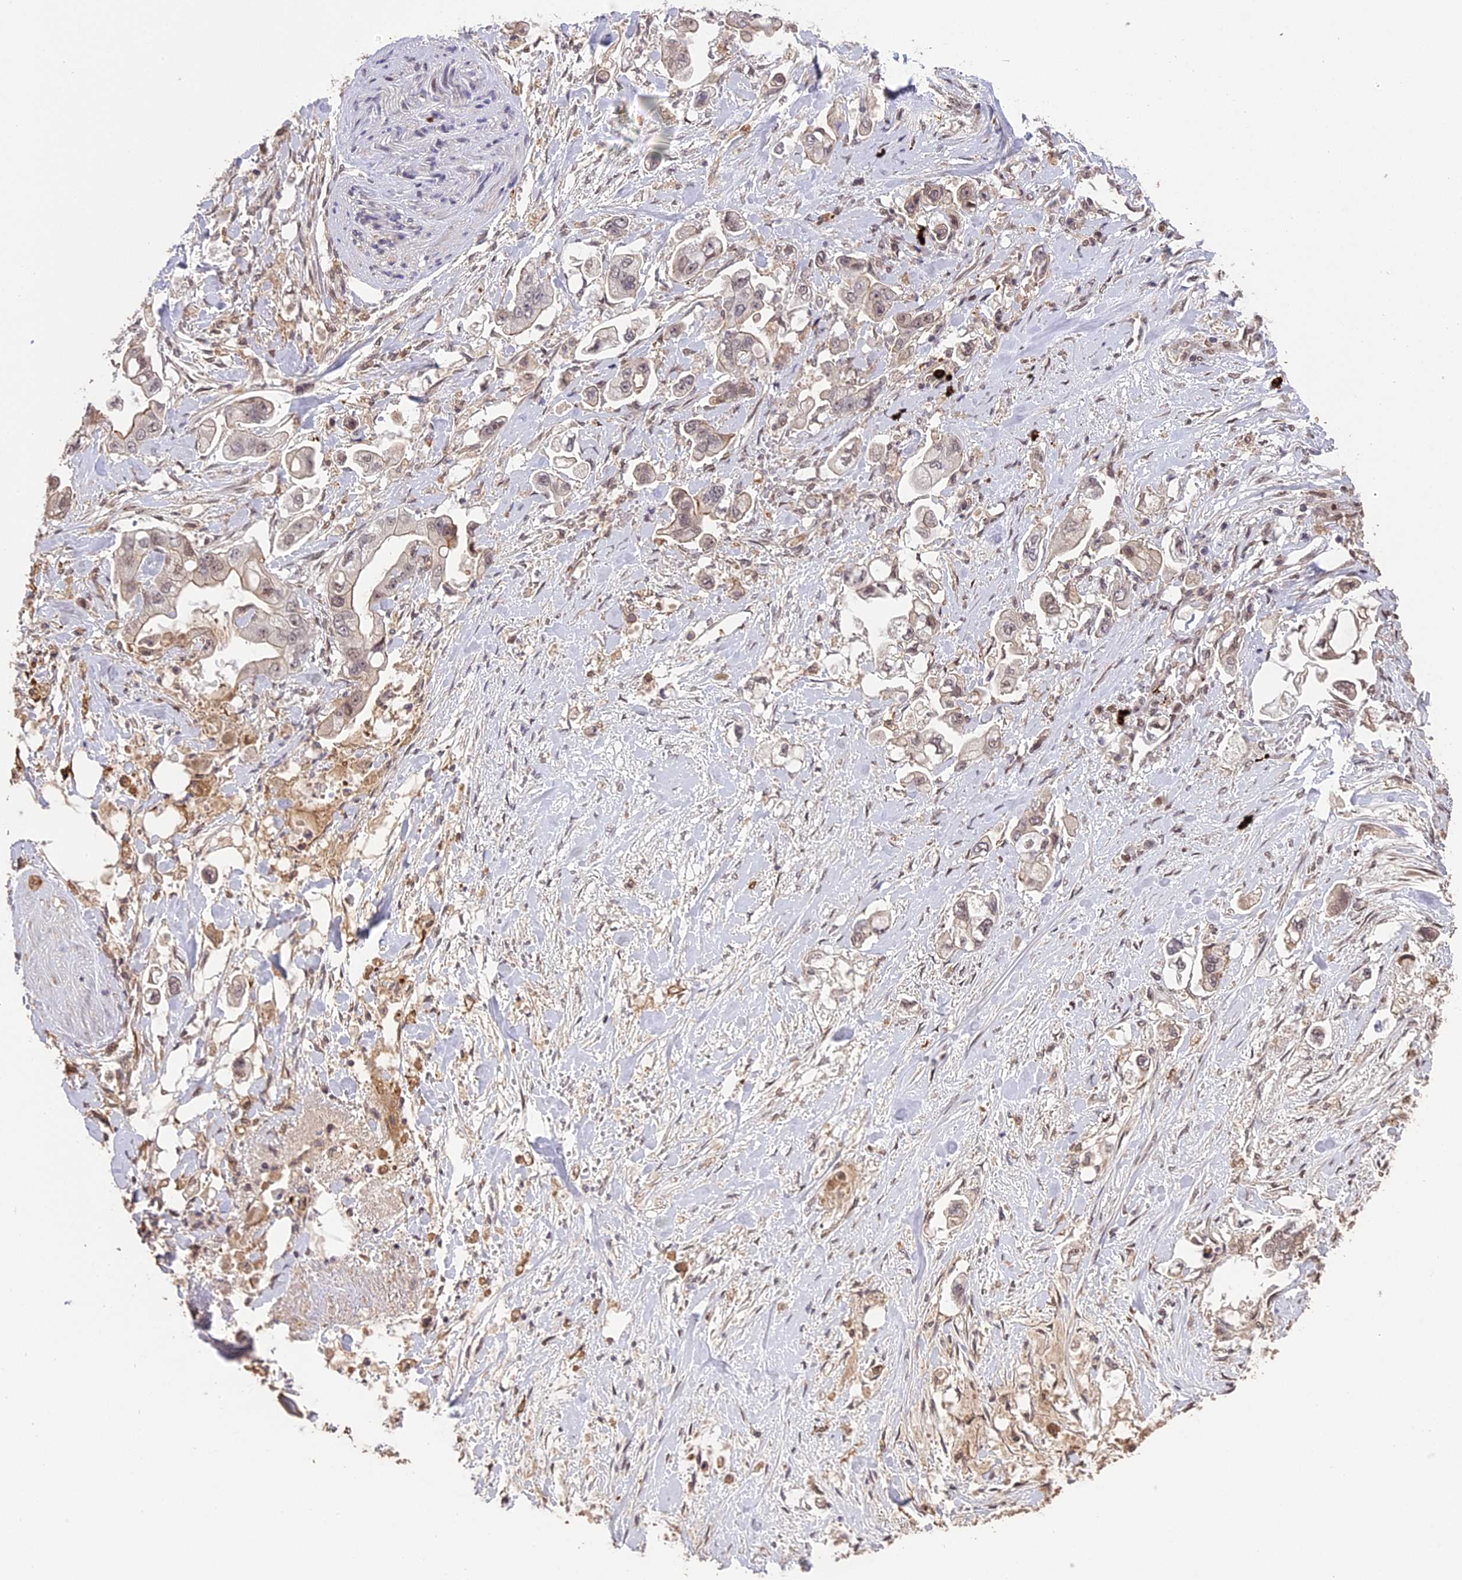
{"staining": {"intensity": "weak", "quantity": "<25%", "location": "cytoplasmic/membranous"}, "tissue": "stomach cancer", "cell_type": "Tumor cells", "image_type": "cancer", "snomed": [{"axis": "morphology", "description": "Adenocarcinoma, NOS"}, {"axis": "topography", "description": "Stomach"}], "caption": "High power microscopy image of an IHC micrograph of stomach cancer (adenocarcinoma), revealing no significant positivity in tumor cells.", "gene": "PRELID2", "patient": {"sex": "male", "age": 62}}